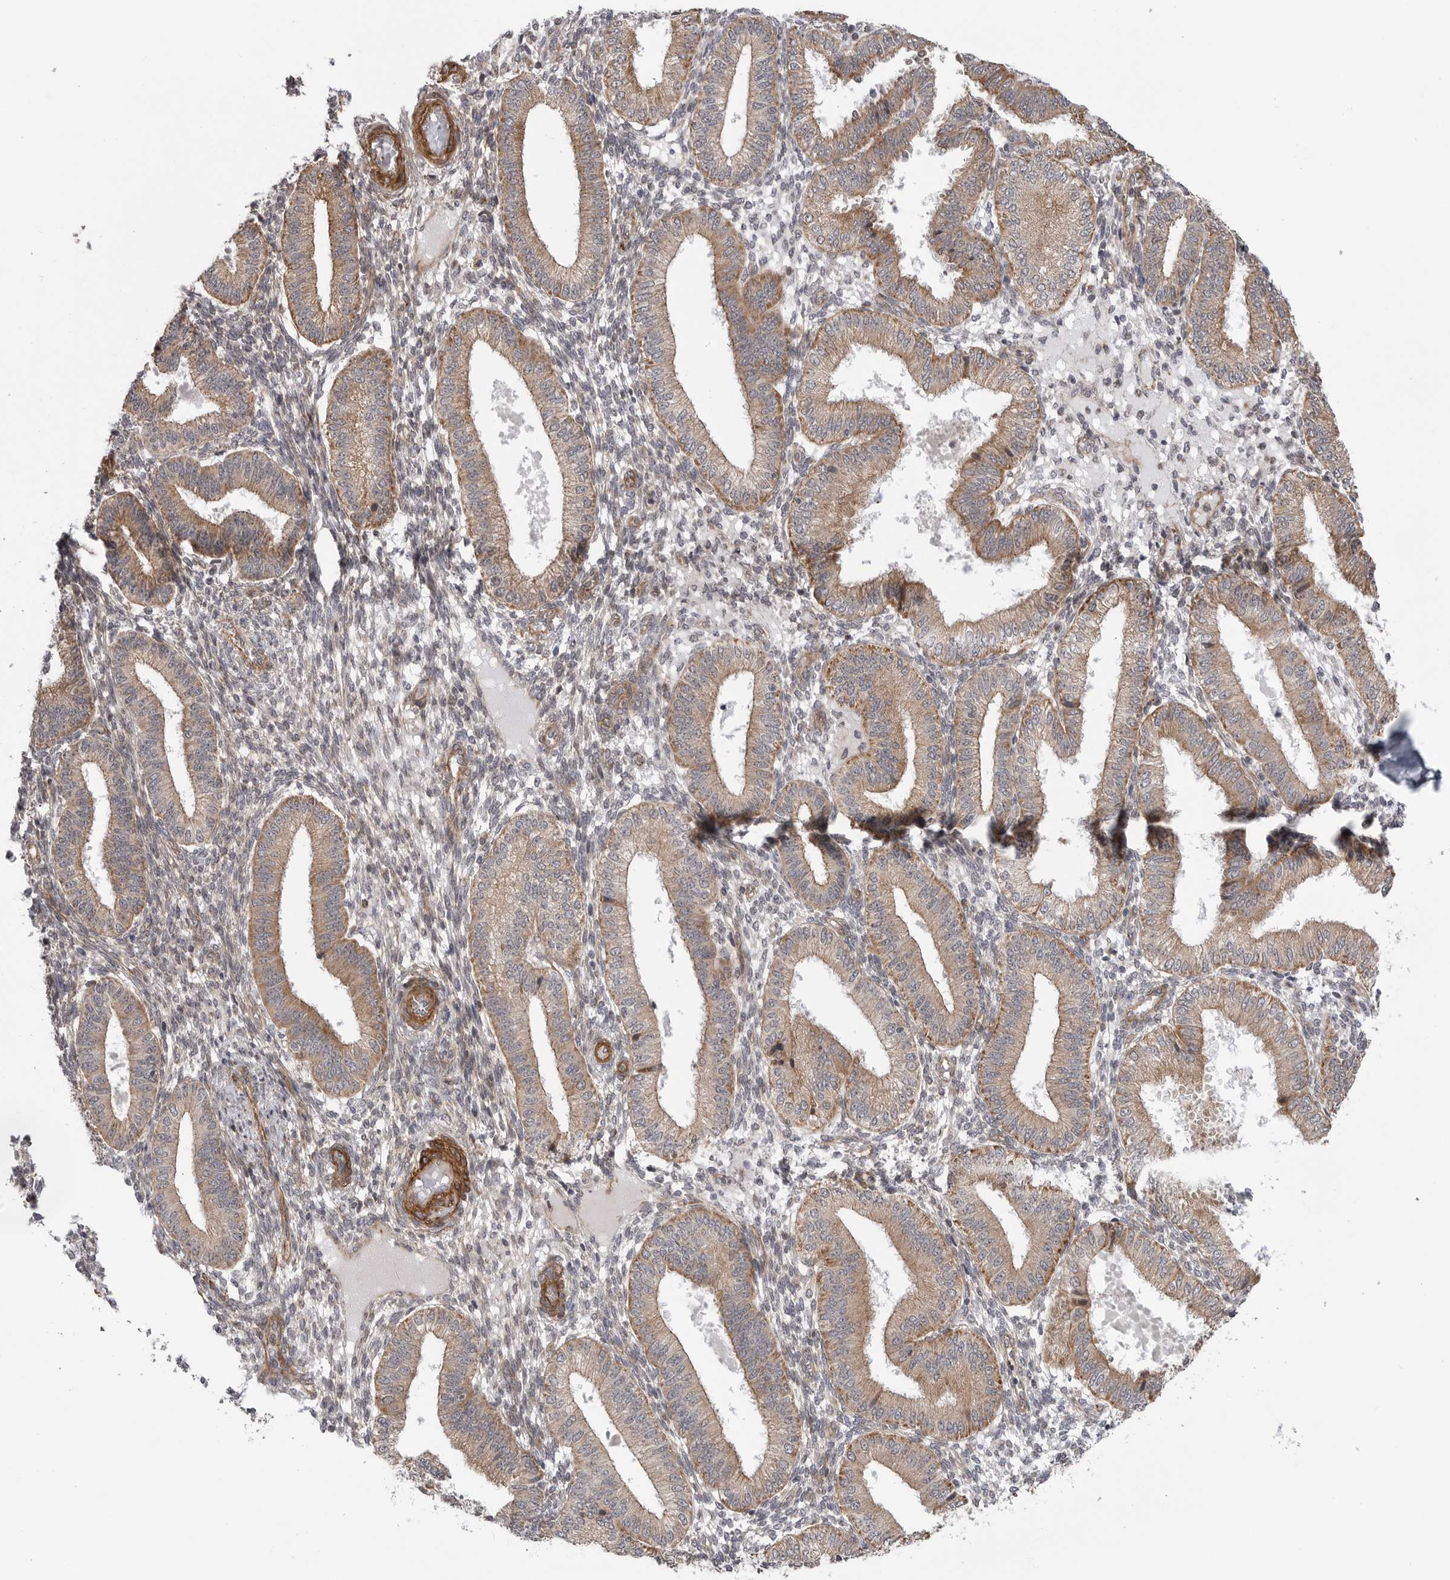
{"staining": {"intensity": "moderate", "quantity": "25%-75%", "location": "cytoplasmic/membranous"}, "tissue": "endometrium", "cell_type": "Cells in endometrial stroma", "image_type": "normal", "snomed": [{"axis": "morphology", "description": "Normal tissue, NOS"}, {"axis": "topography", "description": "Endometrium"}], "caption": "Brown immunohistochemical staining in unremarkable endometrium exhibits moderate cytoplasmic/membranous staining in about 25%-75% of cells in endometrial stroma.", "gene": "SCP2", "patient": {"sex": "female", "age": 39}}